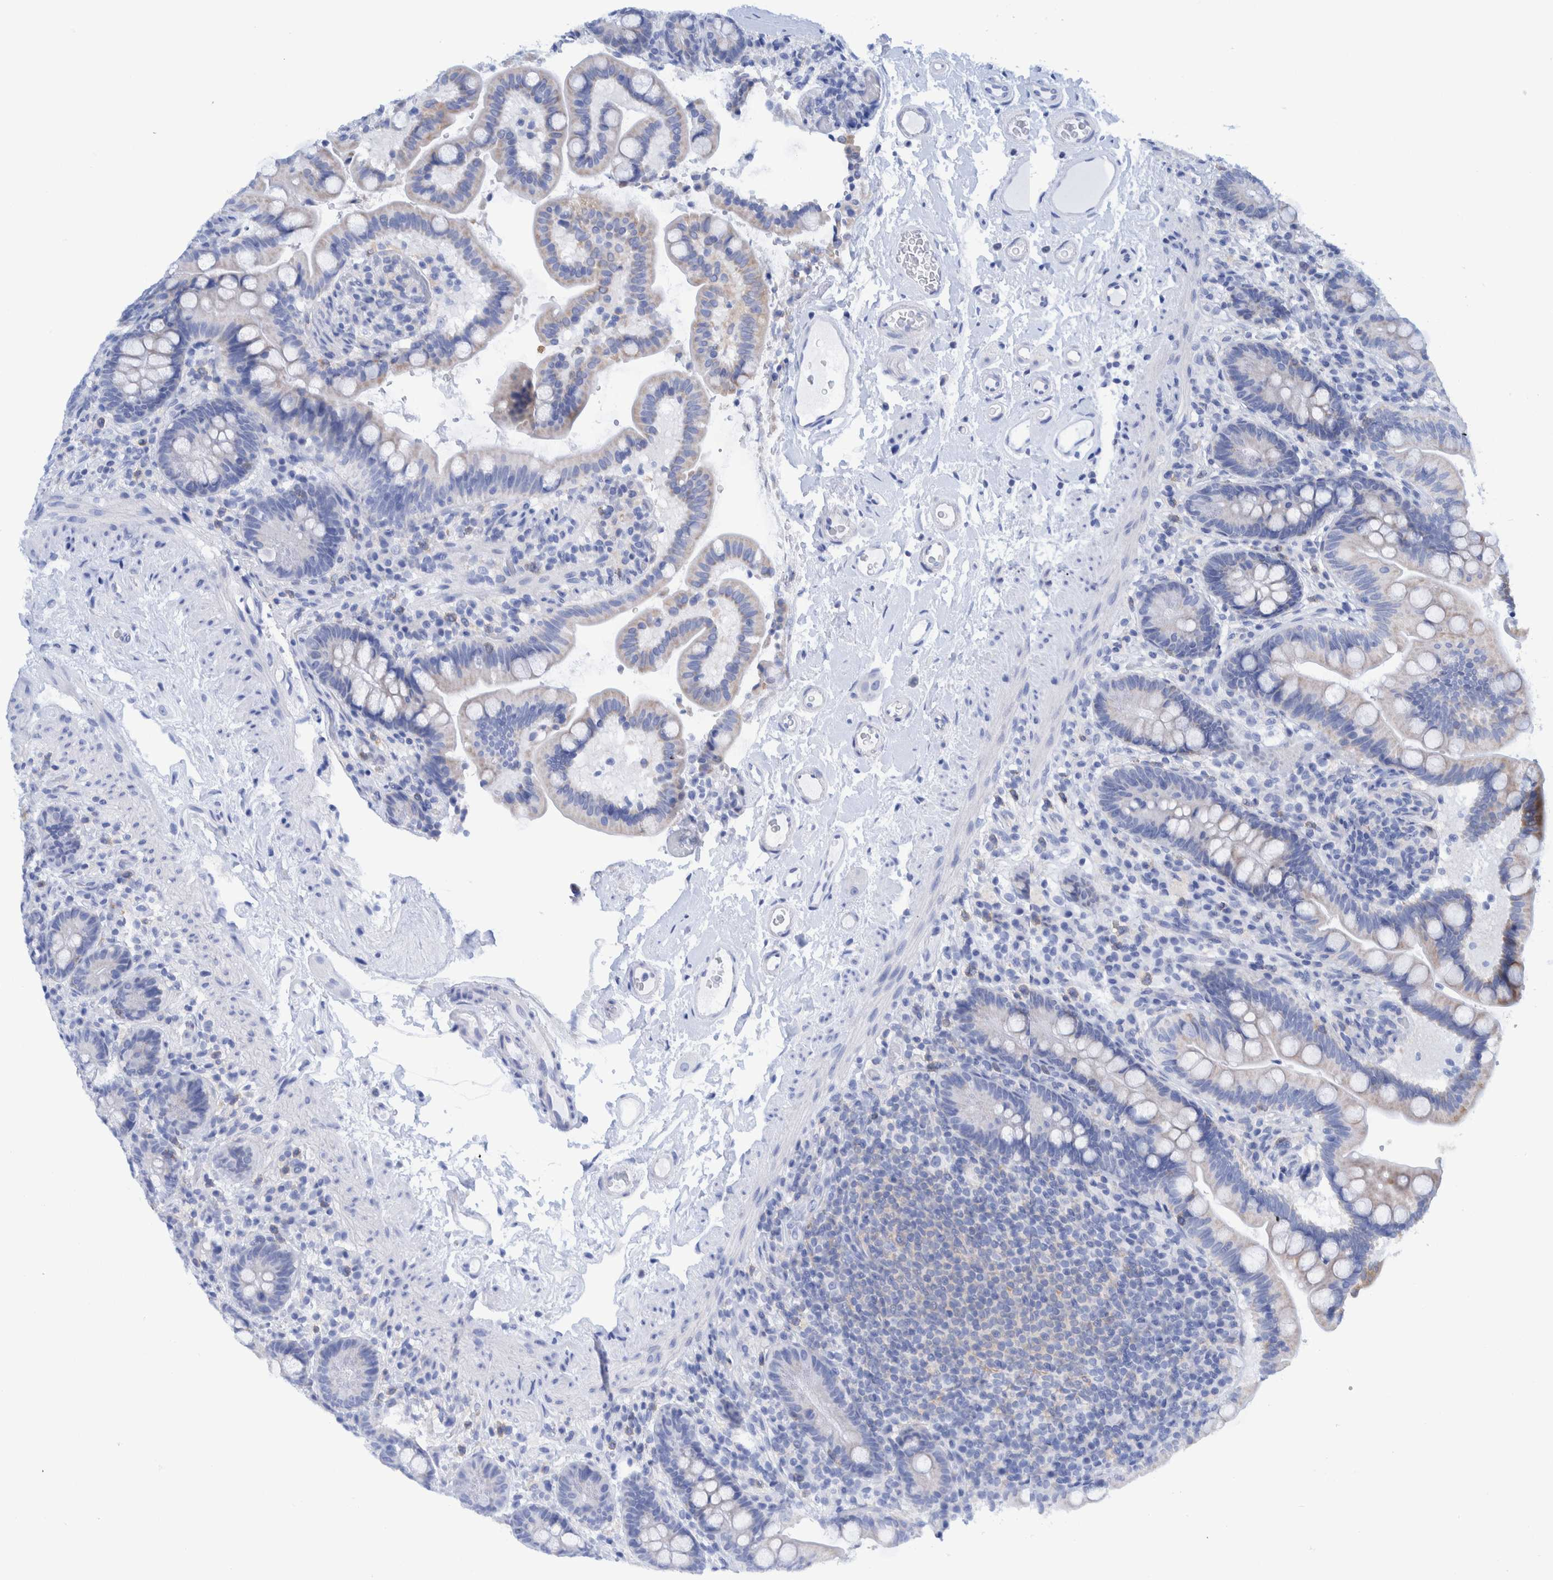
{"staining": {"intensity": "negative", "quantity": "none", "location": "none"}, "tissue": "colon", "cell_type": "Endothelial cells", "image_type": "normal", "snomed": [{"axis": "morphology", "description": "Normal tissue, NOS"}, {"axis": "topography", "description": "Smooth muscle"}, {"axis": "topography", "description": "Colon"}], "caption": "Immunohistochemistry image of benign colon: human colon stained with DAB (3,3'-diaminobenzidine) demonstrates no significant protein staining in endothelial cells. (Immunohistochemistry, brightfield microscopy, high magnification).", "gene": "KRT14", "patient": {"sex": "male", "age": 73}}